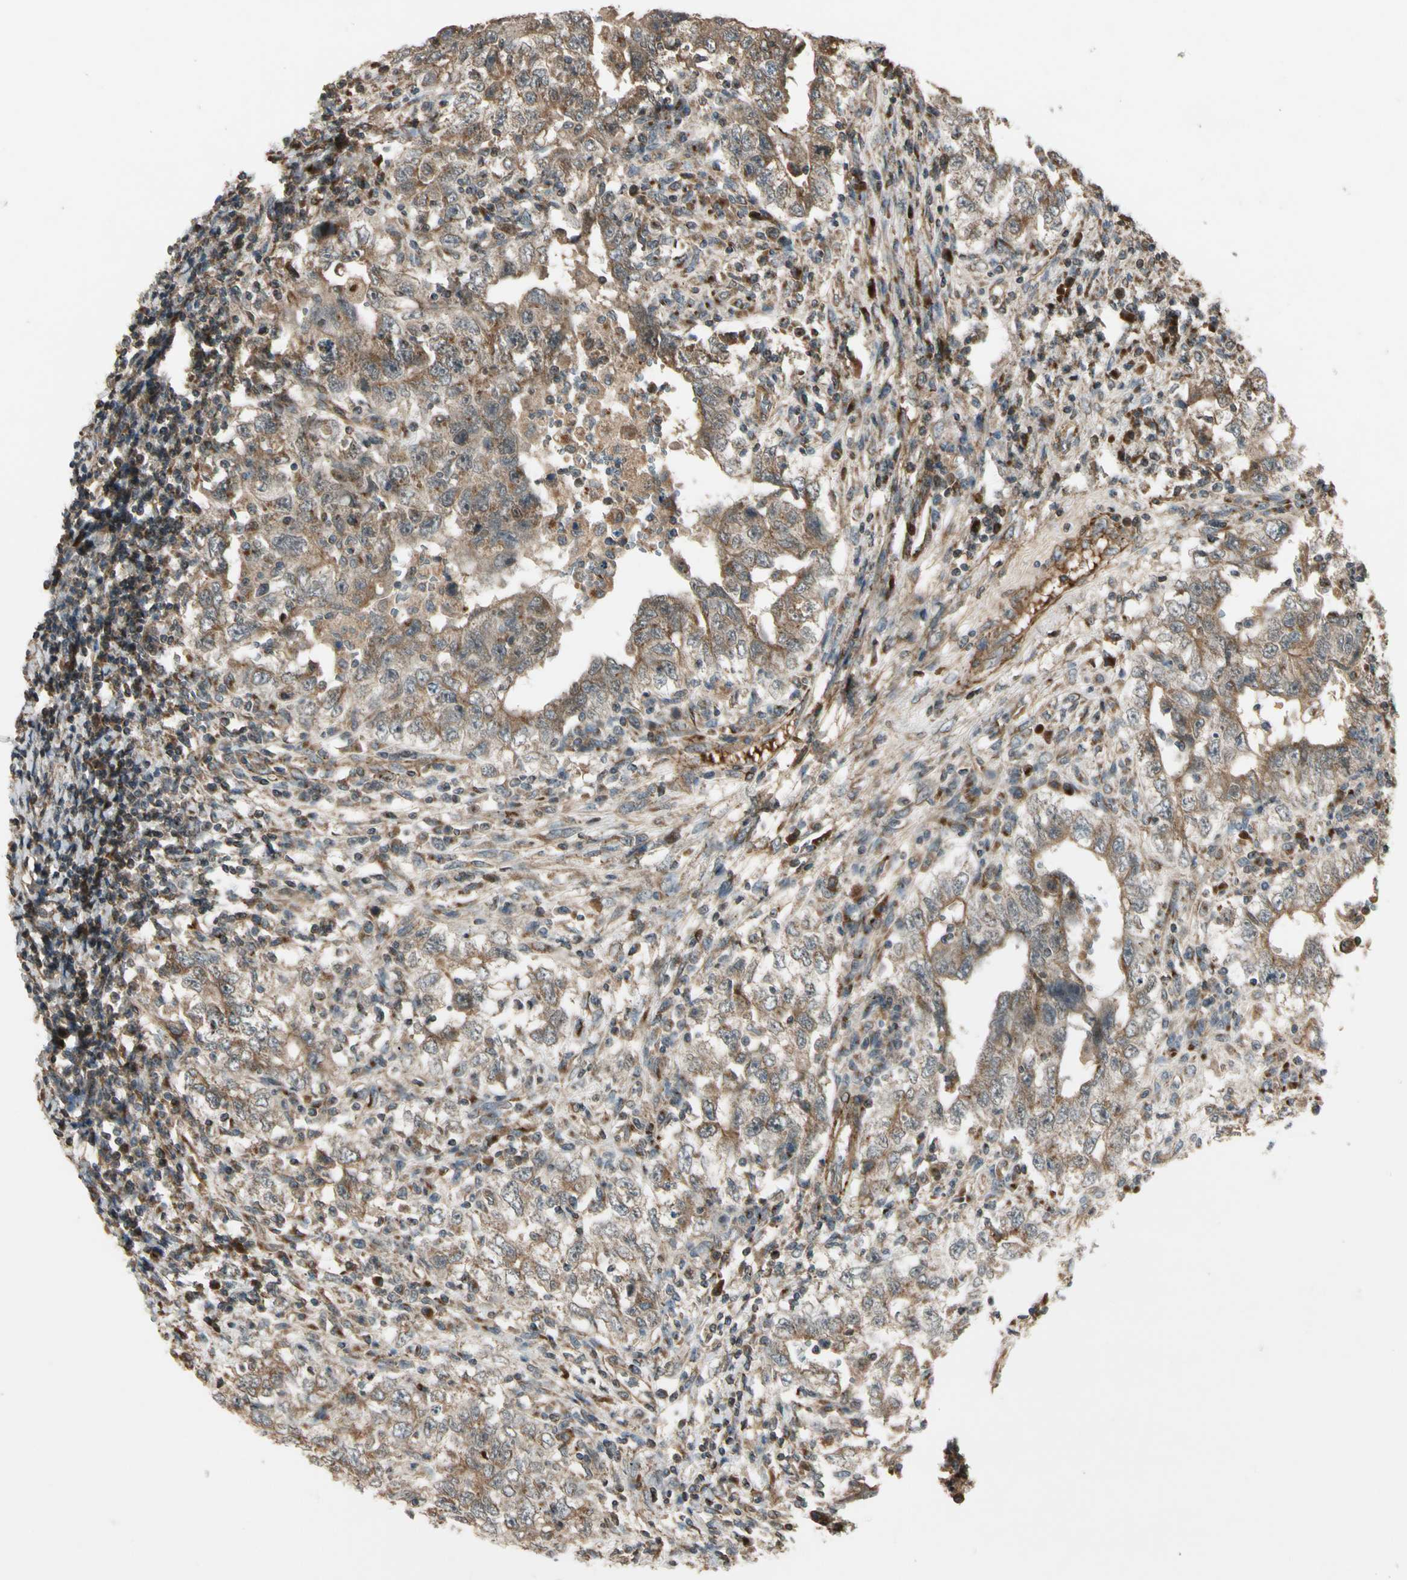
{"staining": {"intensity": "moderate", "quantity": ">75%", "location": "cytoplasmic/membranous"}, "tissue": "testis cancer", "cell_type": "Tumor cells", "image_type": "cancer", "snomed": [{"axis": "morphology", "description": "Carcinoma, Embryonal, NOS"}, {"axis": "topography", "description": "Testis"}], "caption": "IHC (DAB (3,3'-diaminobenzidine)) staining of testis cancer (embryonal carcinoma) shows moderate cytoplasmic/membranous protein positivity in about >75% of tumor cells.", "gene": "GCK", "patient": {"sex": "male", "age": 26}}